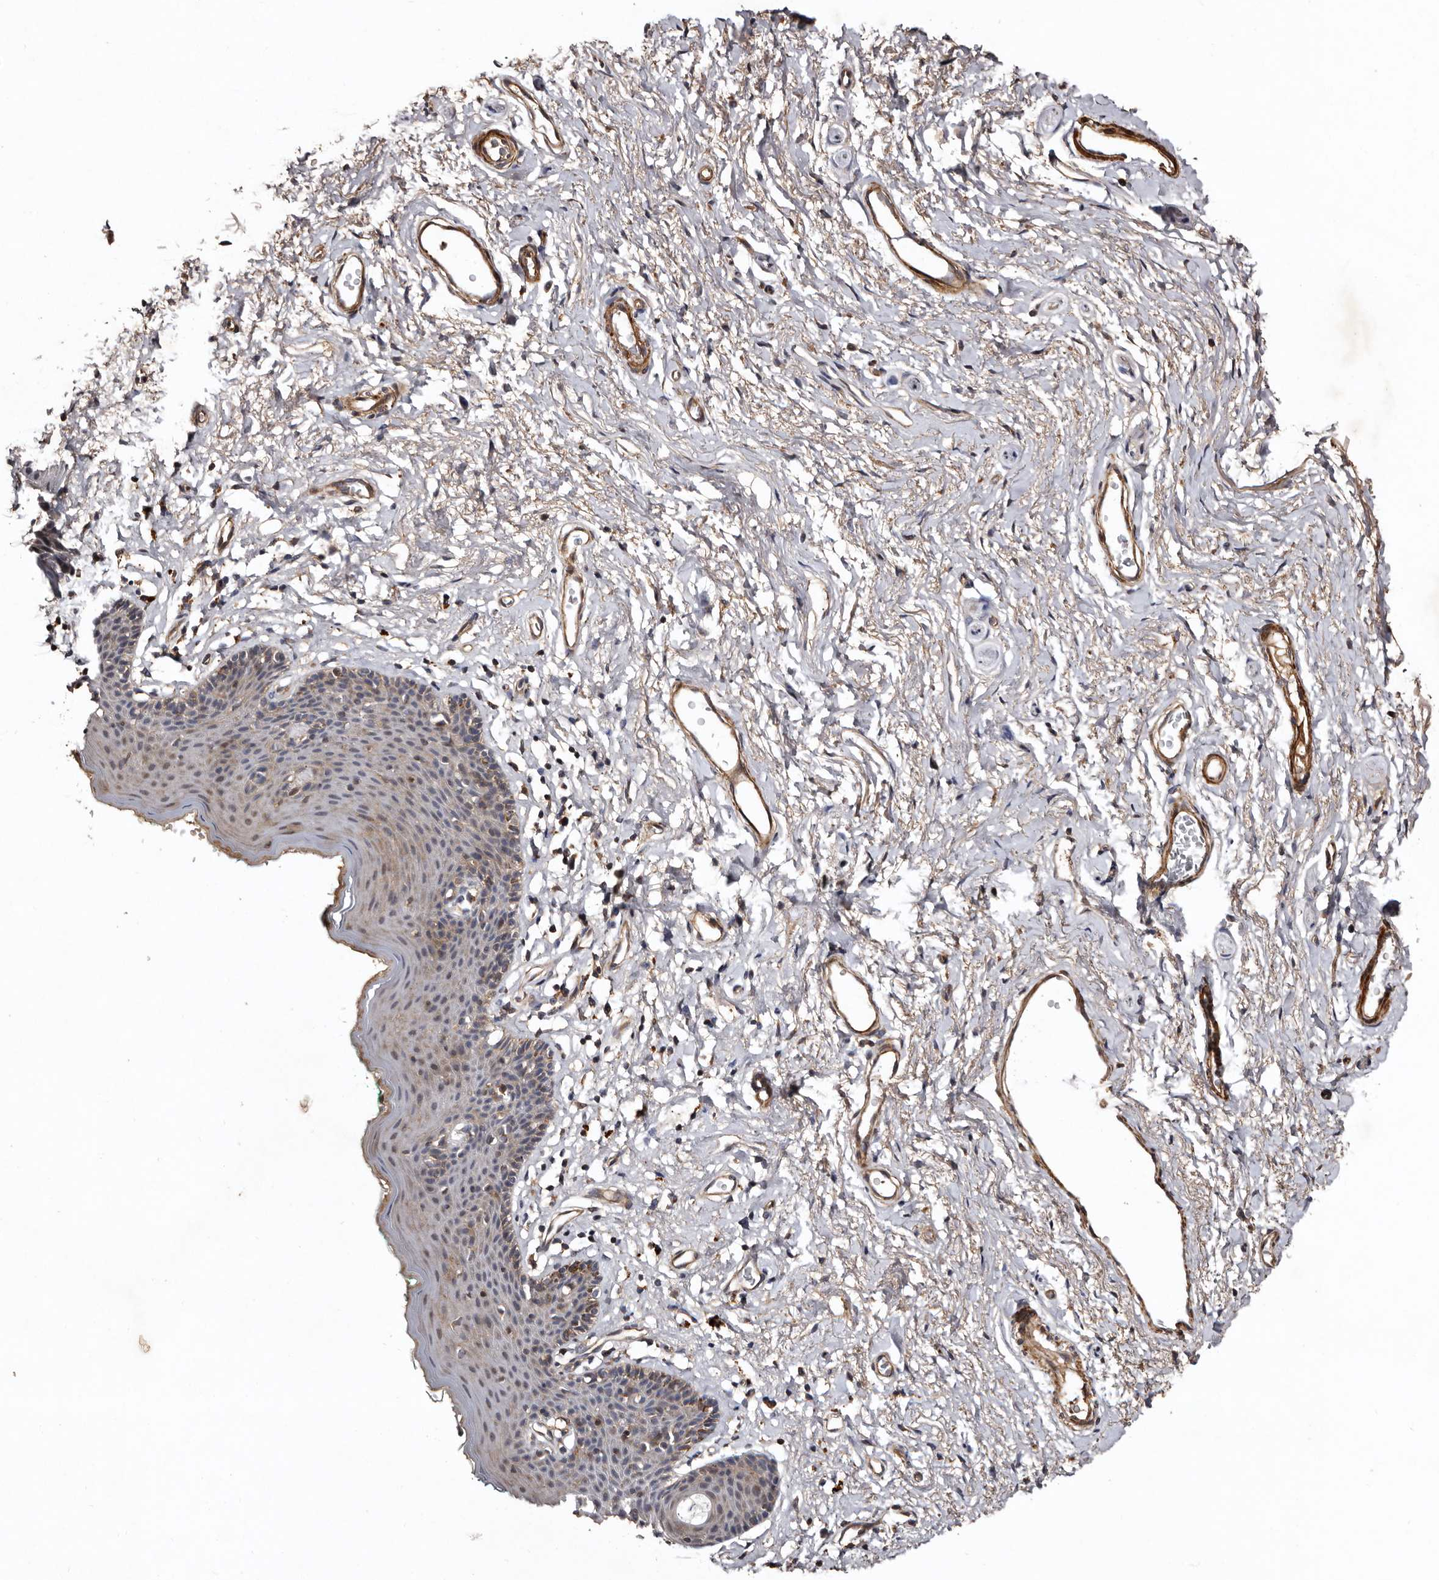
{"staining": {"intensity": "weak", "quantity": "<25%", "location": "cytoplasmic/membranous"}, "tissue": "skin", "cell_type": "Epidermal cells", "image_type": "normal", "snomed": [{"axis": "morphology", "description": "Normal tissue, NOS"}, {"axis": "topography", "description": "Vulva"}], "caption": "Epidermal cells are negative for brown protein staining in normal skin. (DAB (3,3'-diaminobenzidine) IHC, high magnification).", "gene": "PRKD3", "patient": {"sex": "female", "age": 66}}